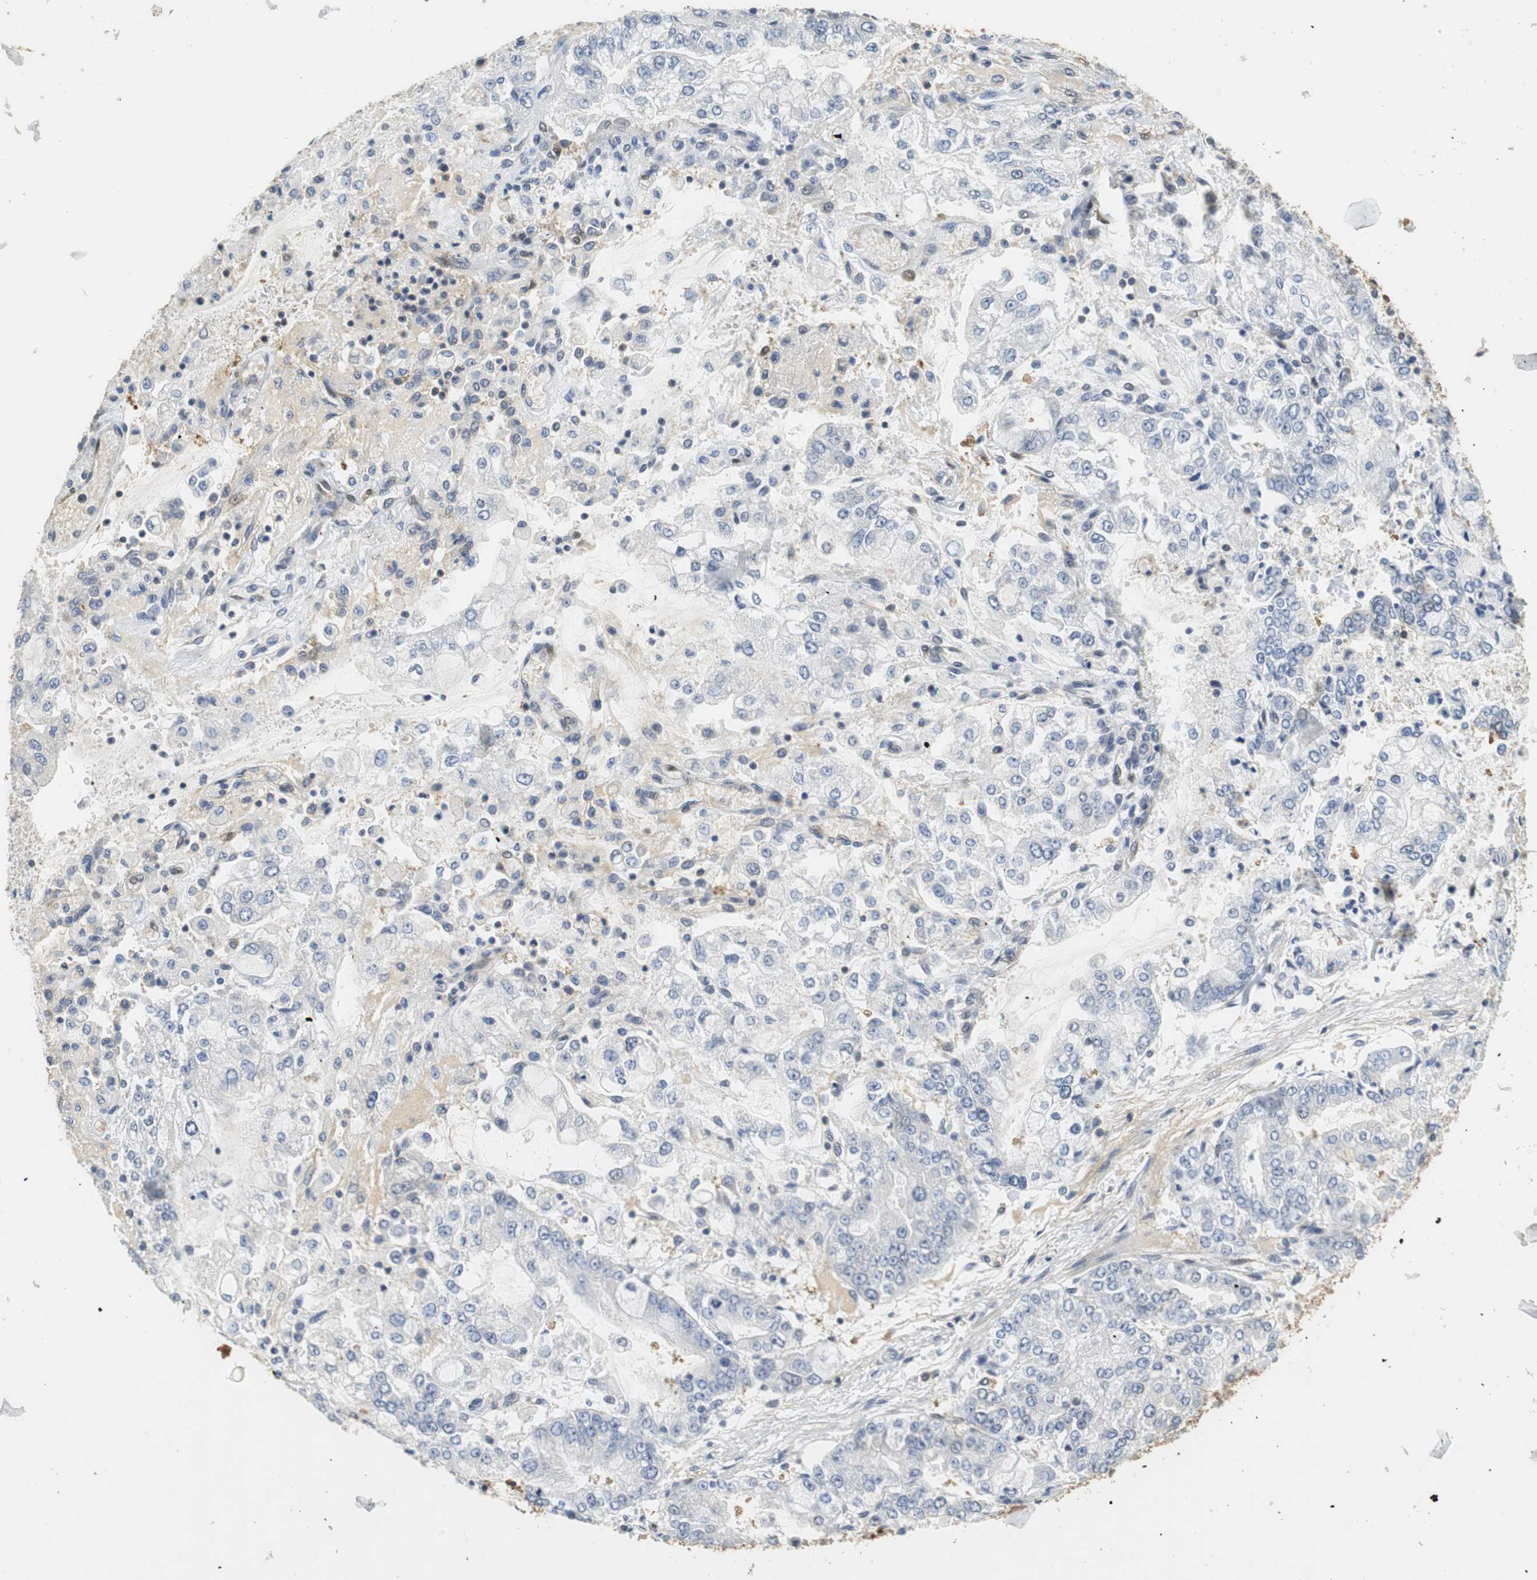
{"staining": {"intensity": "weak", "quantity": "<25%", "location": "cytoplasmic/membranous"}, "tissue": "stomach cancer", "cell_type": "Tumor cells", "image_type": "cancer", "snomed": [{"axis": "morphology", "description": "Adenocarcinoma, NOS"}, {"axis": "topography", "description": "Stomach"}], "caption": "Tumor cells show no significant expression in stomach cancer.", "gene": "UBQLN2", "patient": {"sex": "male", "age": 76}}